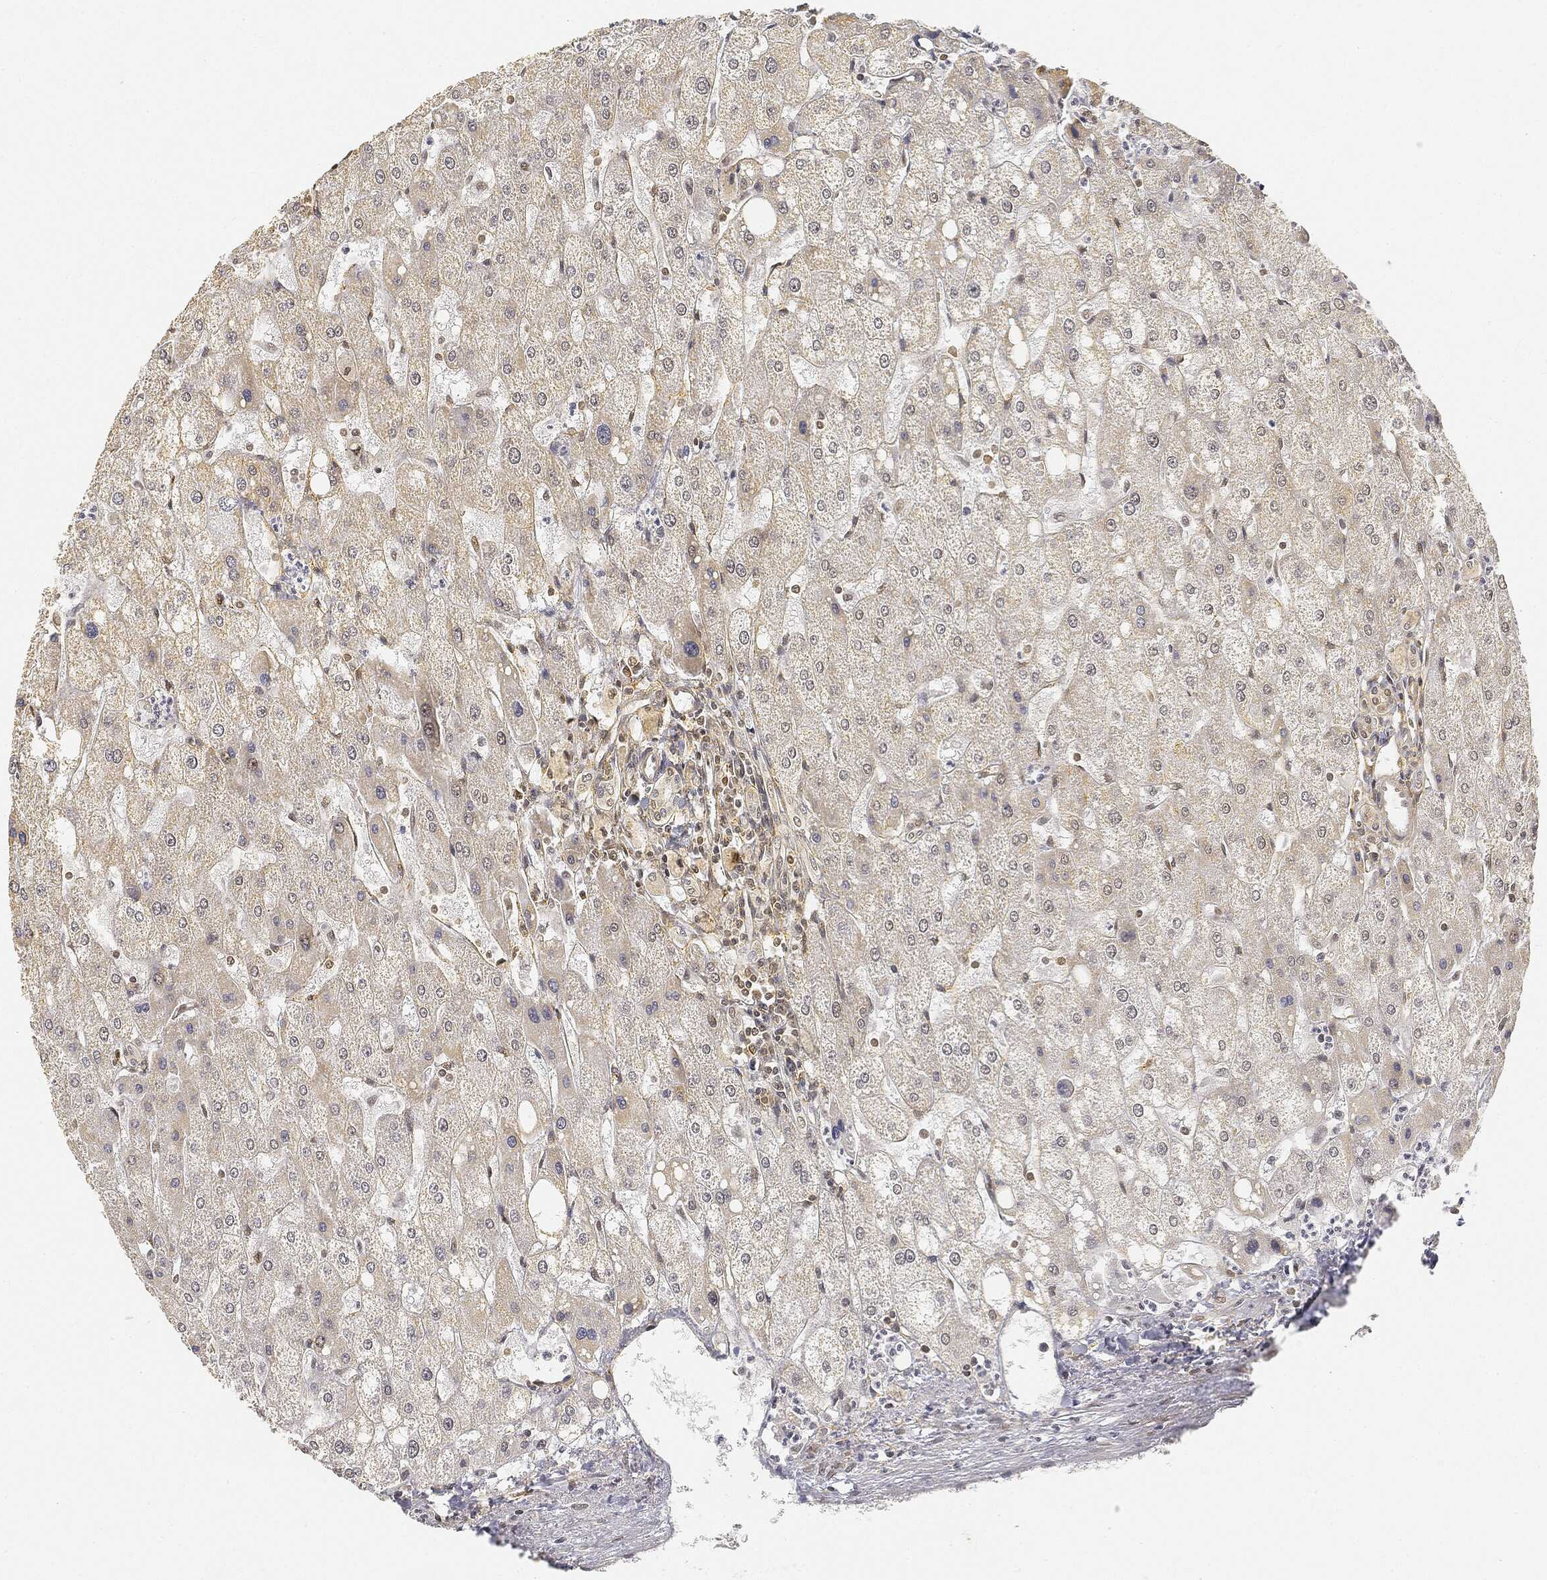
{"staining": {"intensity": "negative", "quantity": "none", "location": "none"}, "tissue": "liver", "cell_type": "Cholangiocytes", "image_type": "normal", "snomed": [{"axis": "morphology", "description": "Normal tissue, NOS"}, {"axis": "topography", "description": "Liver"}], "caption": "This is an IHC photomicrograph of benign liver. There is no positivity in cholangiocytes.", "gene": "RSRC2", "patient": {"sex": "male", "age": 67}}